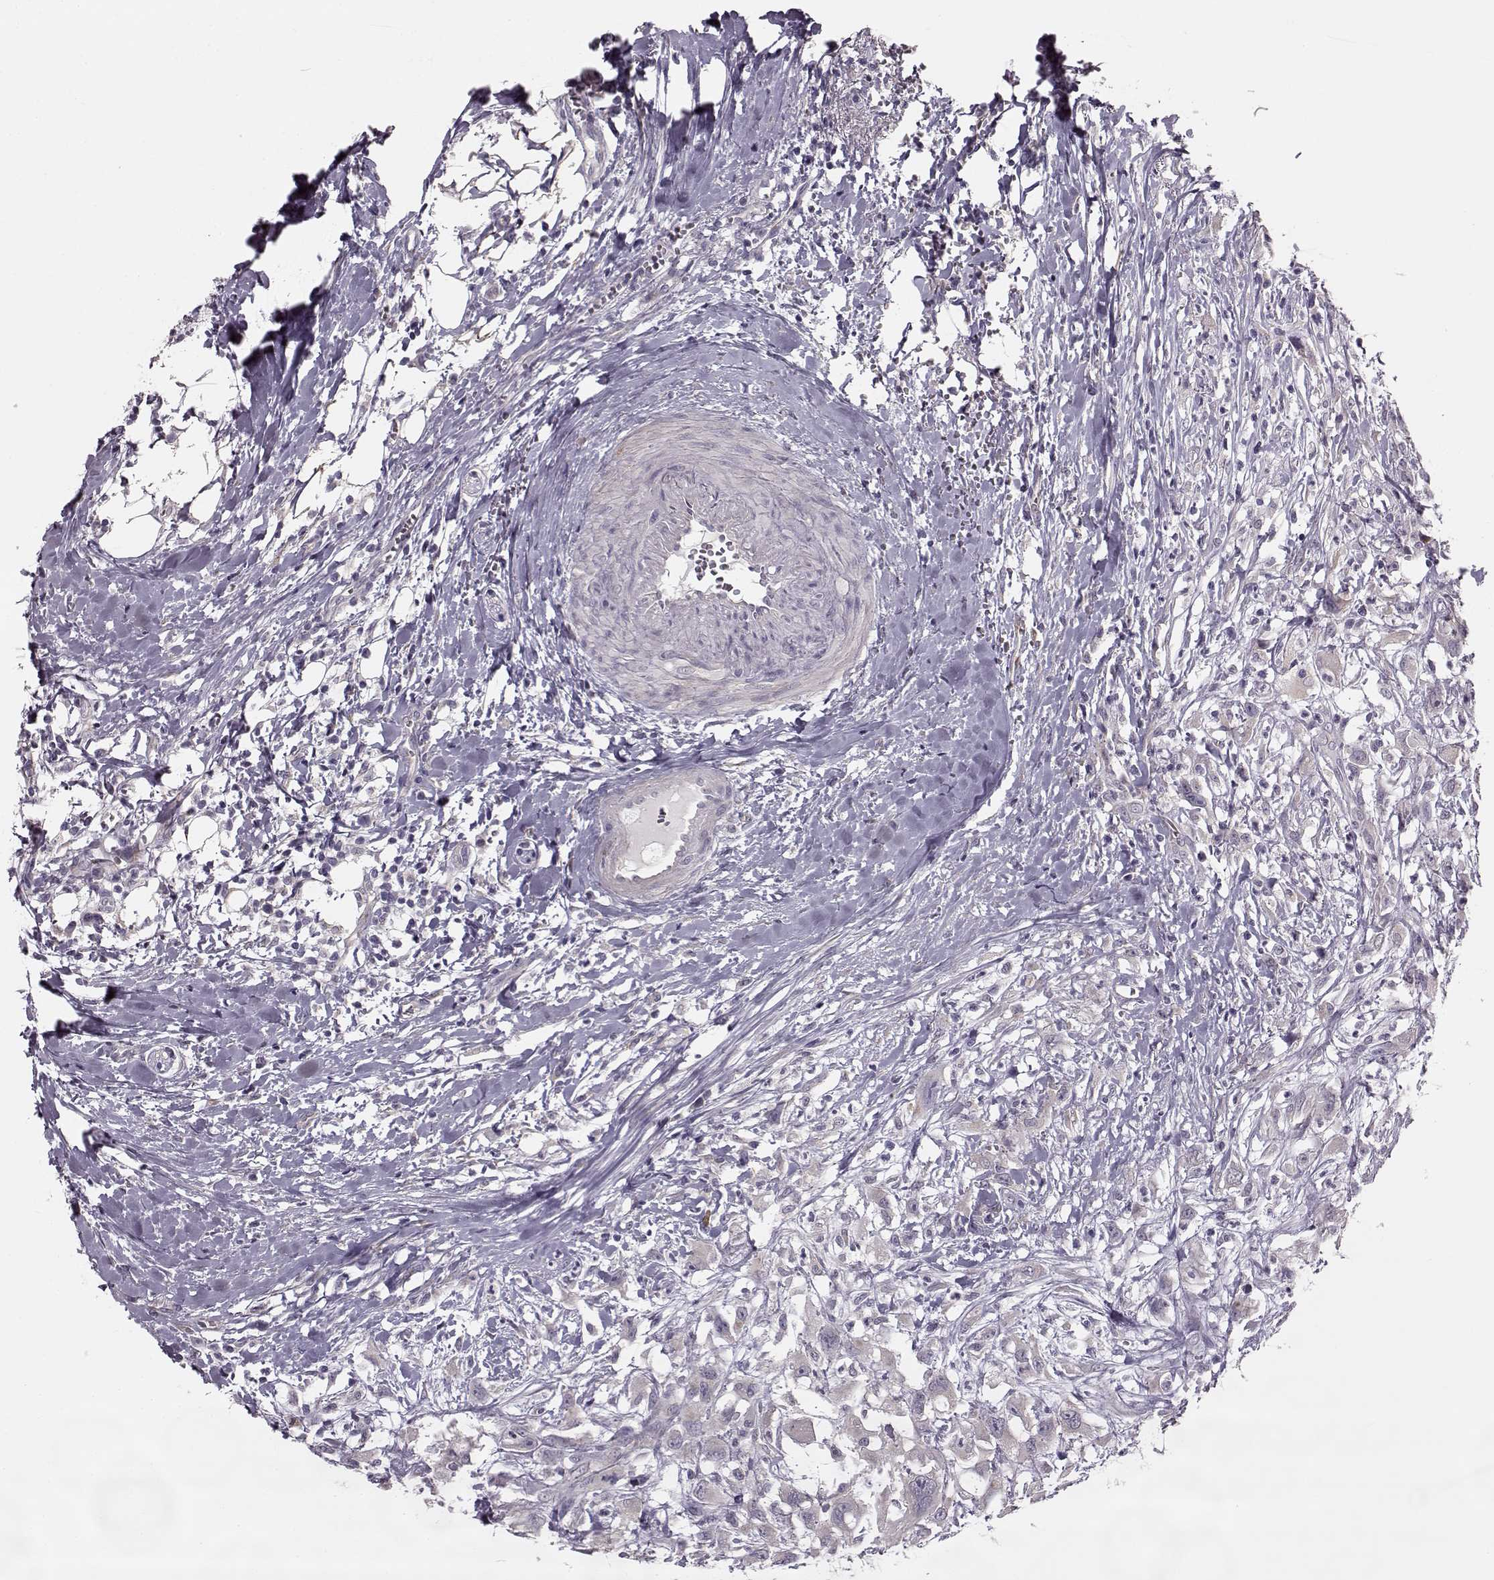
{"staining": {"intensity": "negative", "quantity": "none", "location": "none"}, "tissue": "head and neck cancer", "cell_type": "Tumor cells", "image_type": "cancer", "snomed": [{"axis": "morphology", "description": "Squamous cell carcinoma, NOS"}, {"axis": "morphology", "description": "Squamous cell carcinoma, metastatic, NOS"}, {"axis": "topography", "description": "Oral tissue"}, {"axis": "topography", "description": "Head-Neck"}], "caption": "Protein analysis of head and neck cancer (squamous cell carcinoma) exhibits no significant positivity in tumor cells.", "gene": "MAP6D1", "patient": {"sex": "female", "age": 85}}